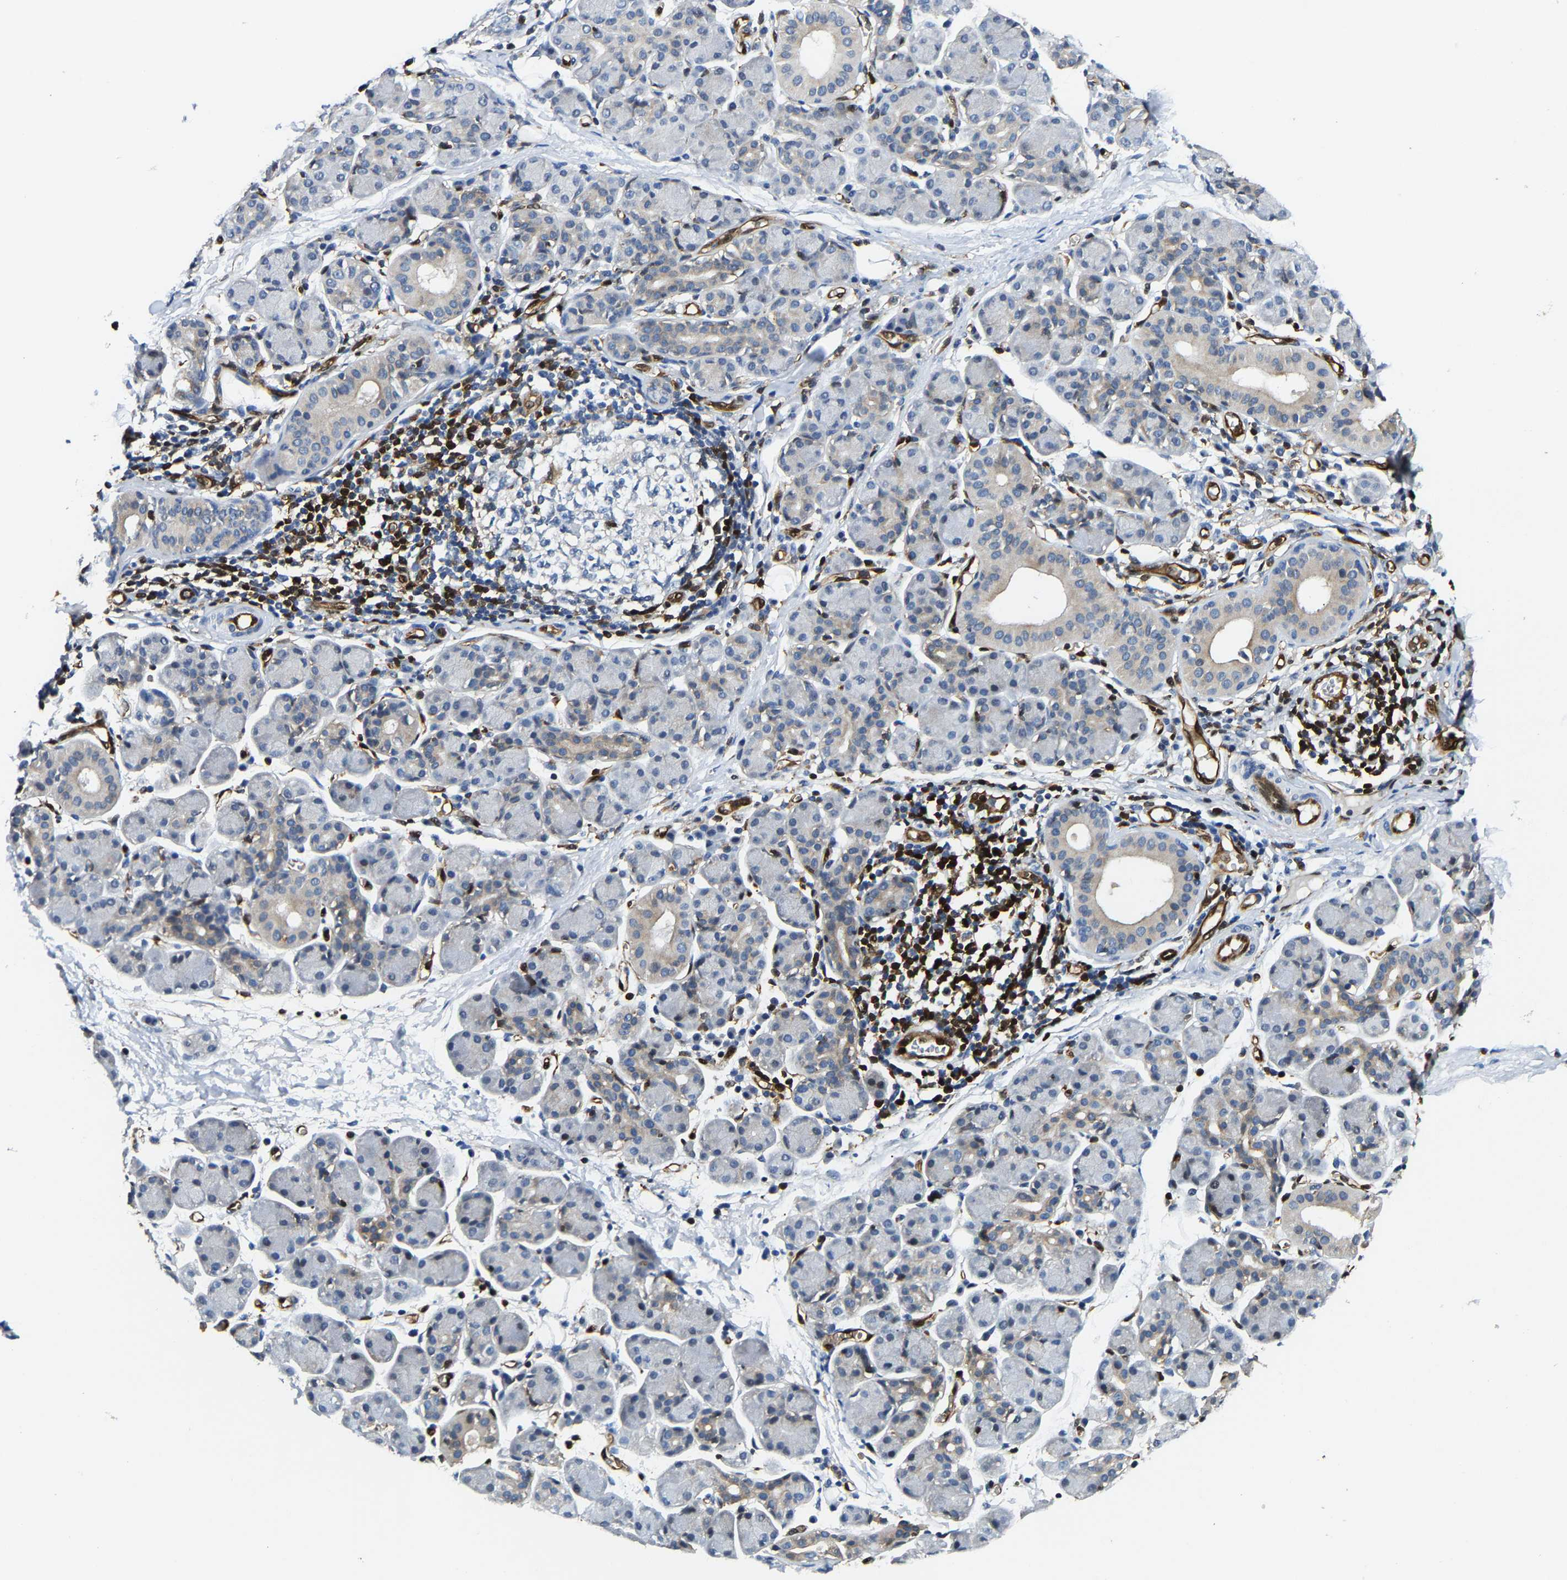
{"staining": {"intensity": "negative", "quantity": "none", "location": "none"}, "tissue": "salivary gland", "cell_type": "Glandular cells", "image_type": "normal", "snomed": [{"axis": "morphology", "description": "Normal tissue, NOS"}, {"axis": "morphology", "description": "Inflammation, NOS"}, {"axis": "topography", "description": "Lymph node"}, {"axis": "topography", "description": "Salivary gland"}], "caption": "This is an IHC micrograph of benign salivary gland. There is no staining in glandular cells.", "gene": "GIMAP7", "patient": {"sex": "male", "age": 3}}